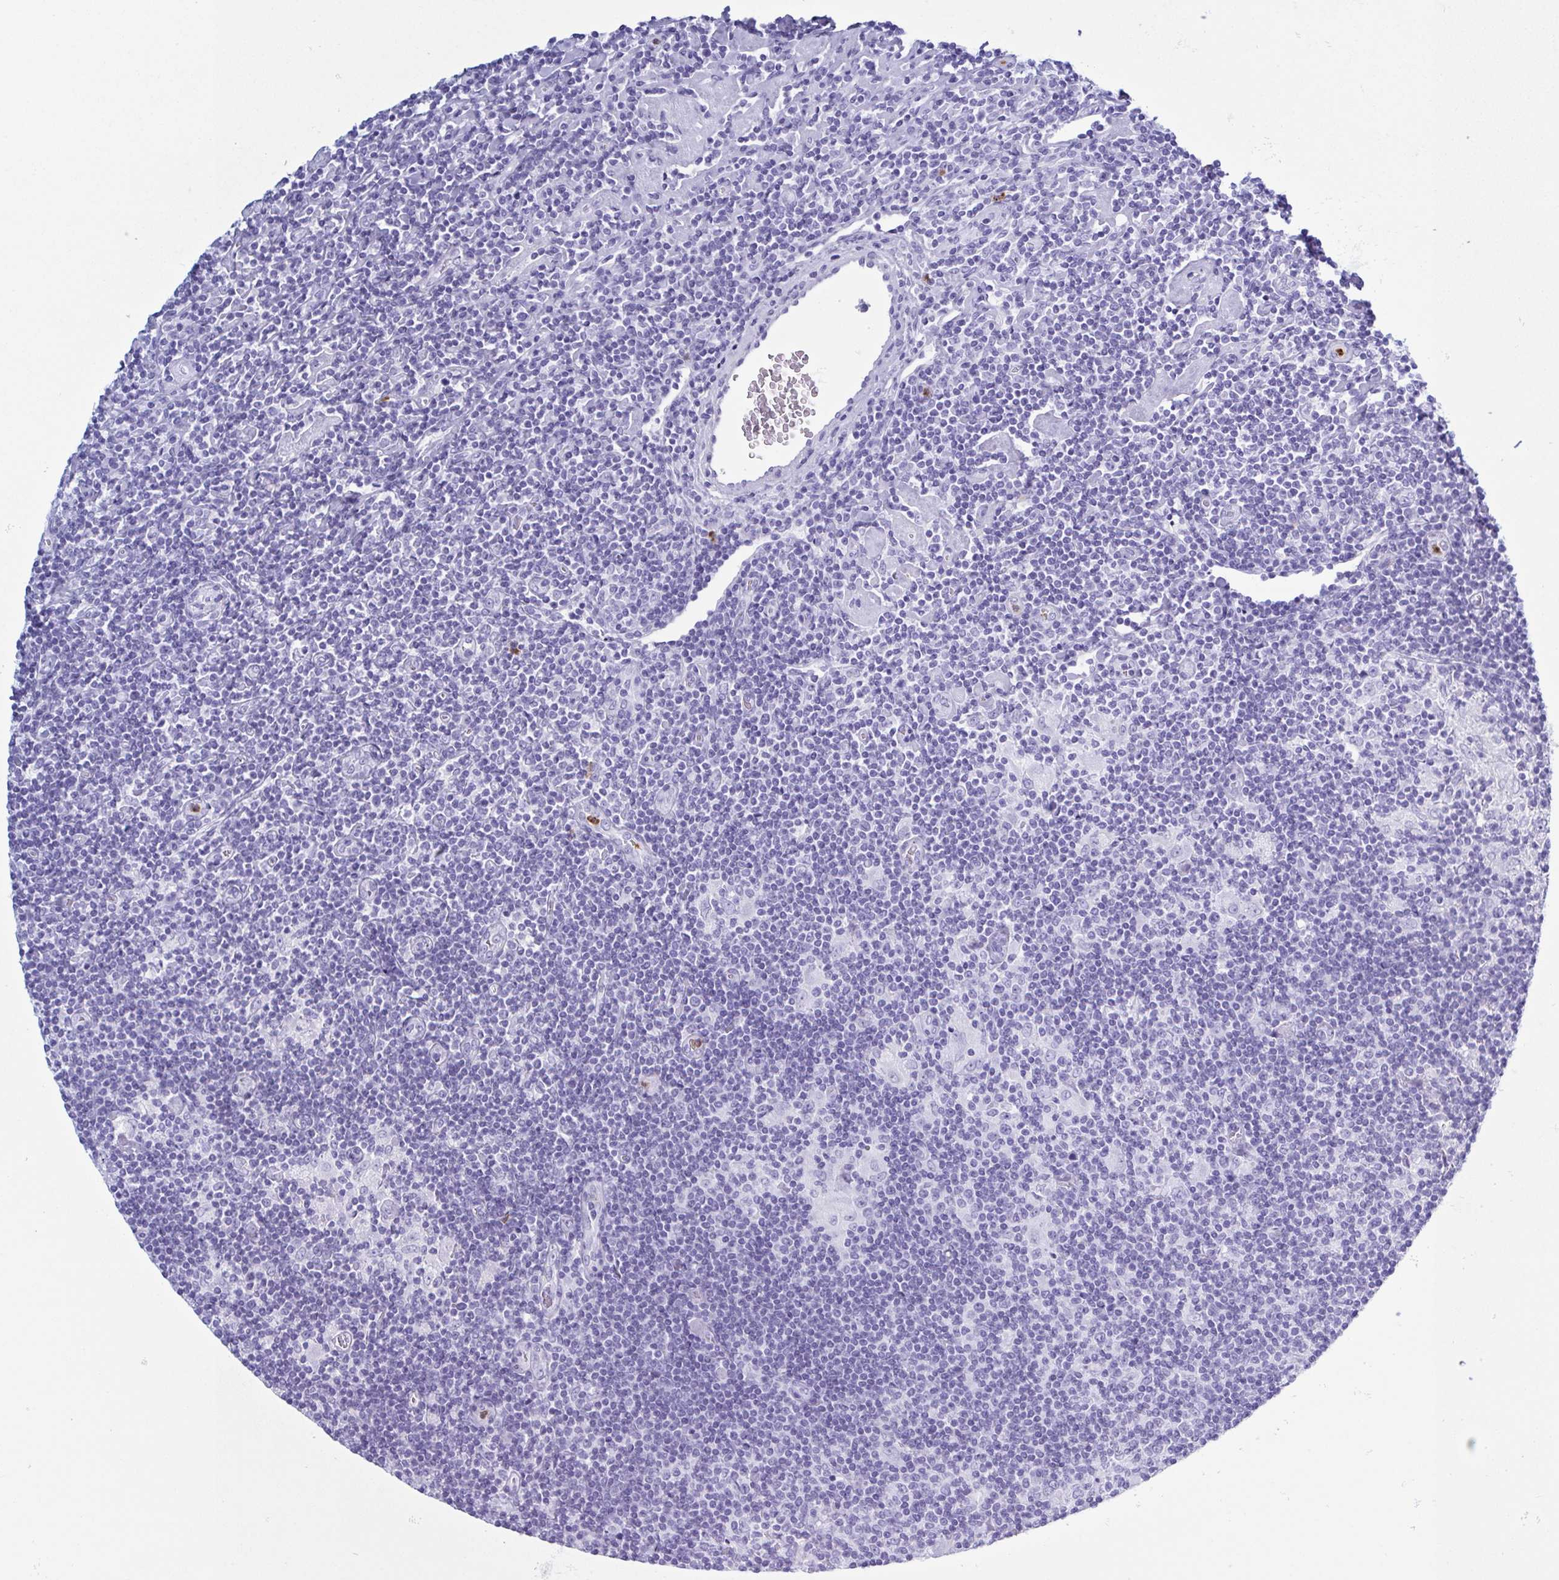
{"staining": {"intensity": "negative", "quantity": "none", "location": "none"}, "tissue": "lymphoma", "cell_type": "Tumor cells", "image_type": "cancer", "snomed": [{"axis": "morphology", "description": "Hodgkin's disease, NOS"}, {"axis": "topography", "description": "Lymph node"}], "caption": "Hodgkin's disease was stained to show a protein in brown. There is no significant positivity in tumor cells. The staining is performed using DAB brown chromogen with nuclei counter-stained in using hematoxylin.", "gene": "LTF", "patient": {"sex": "male", "age": 40}}